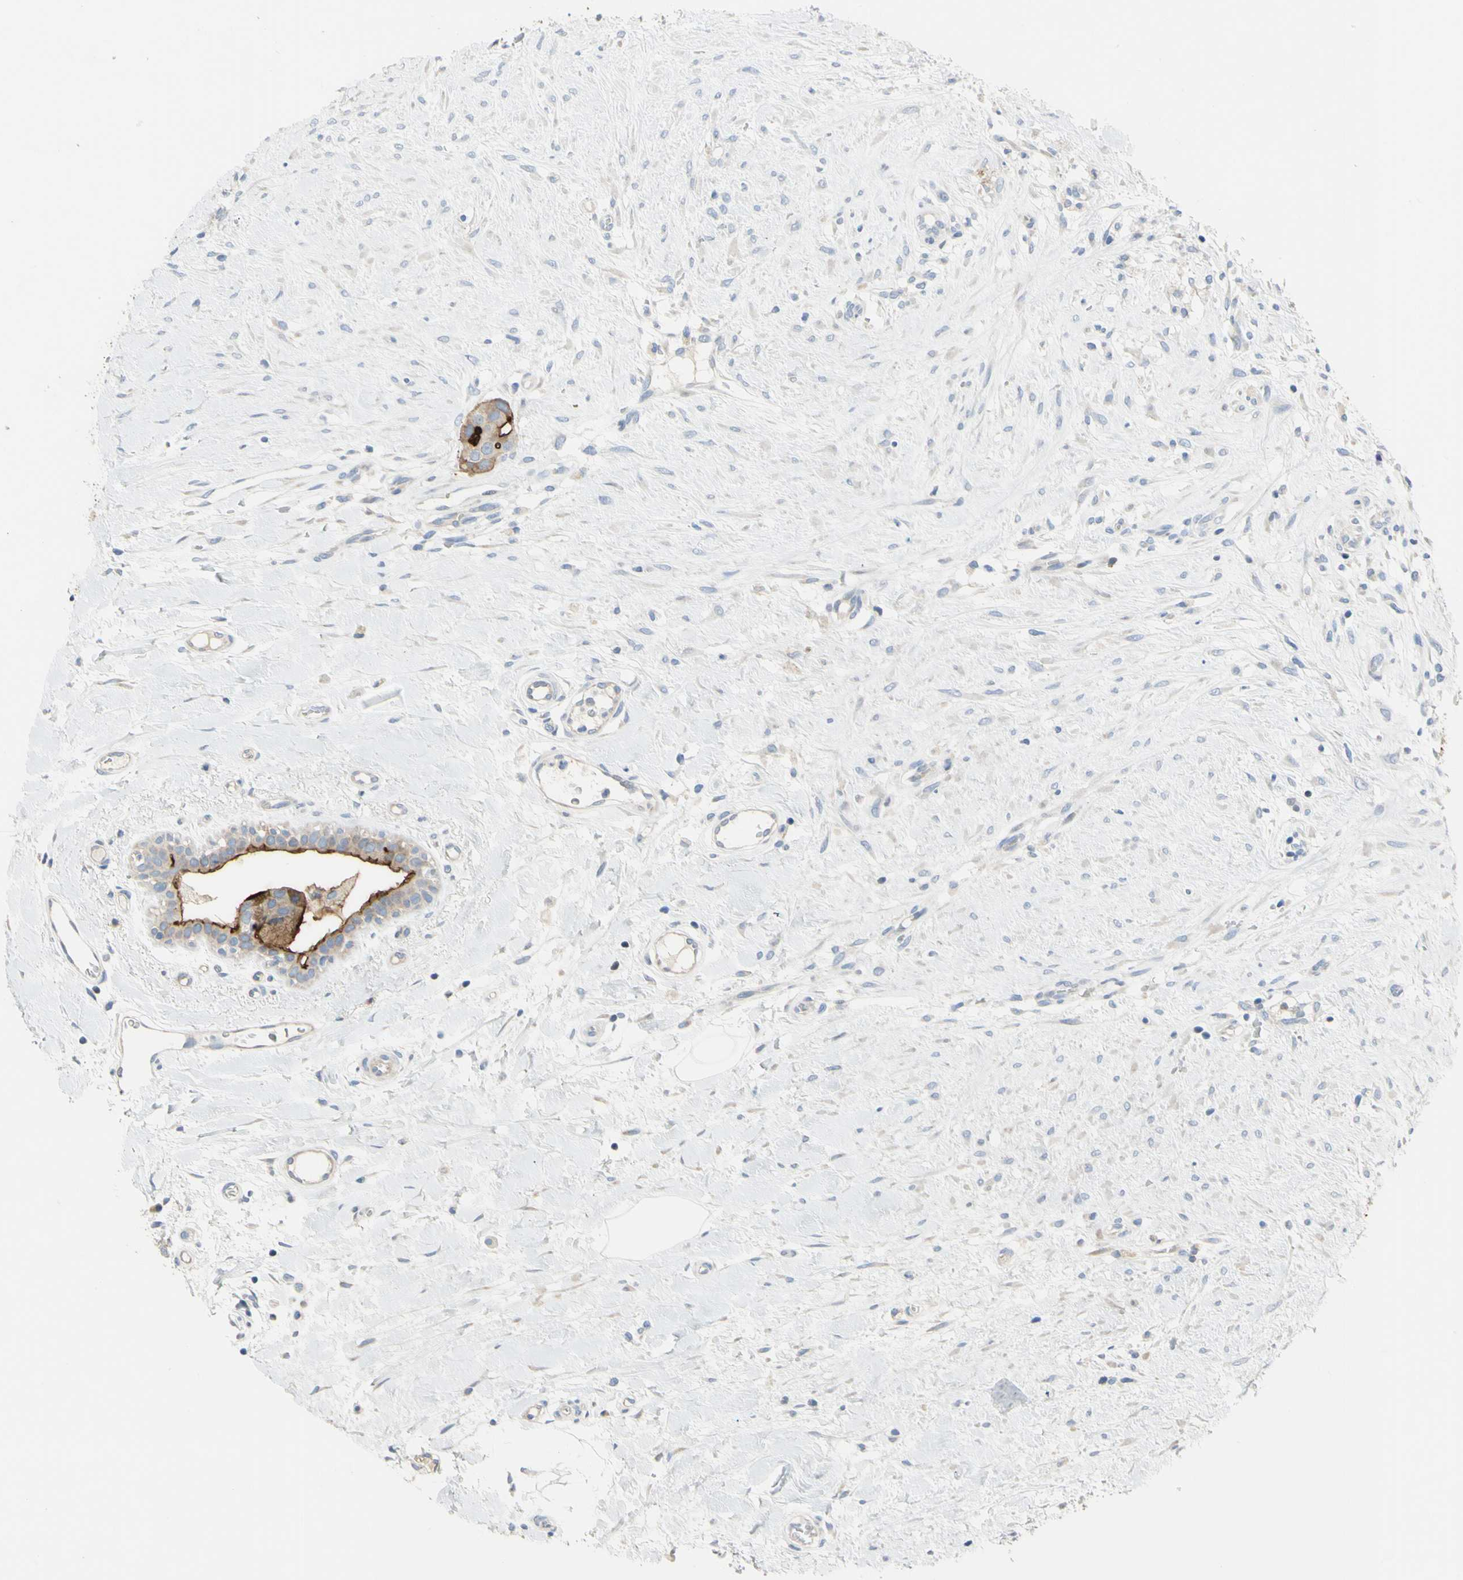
{"staining": {"intensity": "weak", "quantity": ">75%", "location": "cytoplasmic/membranous"}, "tissue": "breast cancer", "cell_type": "Tumor cells", "image_type": "cancer", "snomed": [{"axis": "morphology", "description": "Duct carcinoma"}, {"axis": "topography", "description": "Breast"}], "caption": "Immunohistochemistry of human breast cancer (infiltrating ductal carcinoma) demonstrates low levels of weak cytoplasmic/membranous positivity in about >75% of tumor cells.", "gene": "MUC1", "patient": {"sex": "female", "age": 40}}